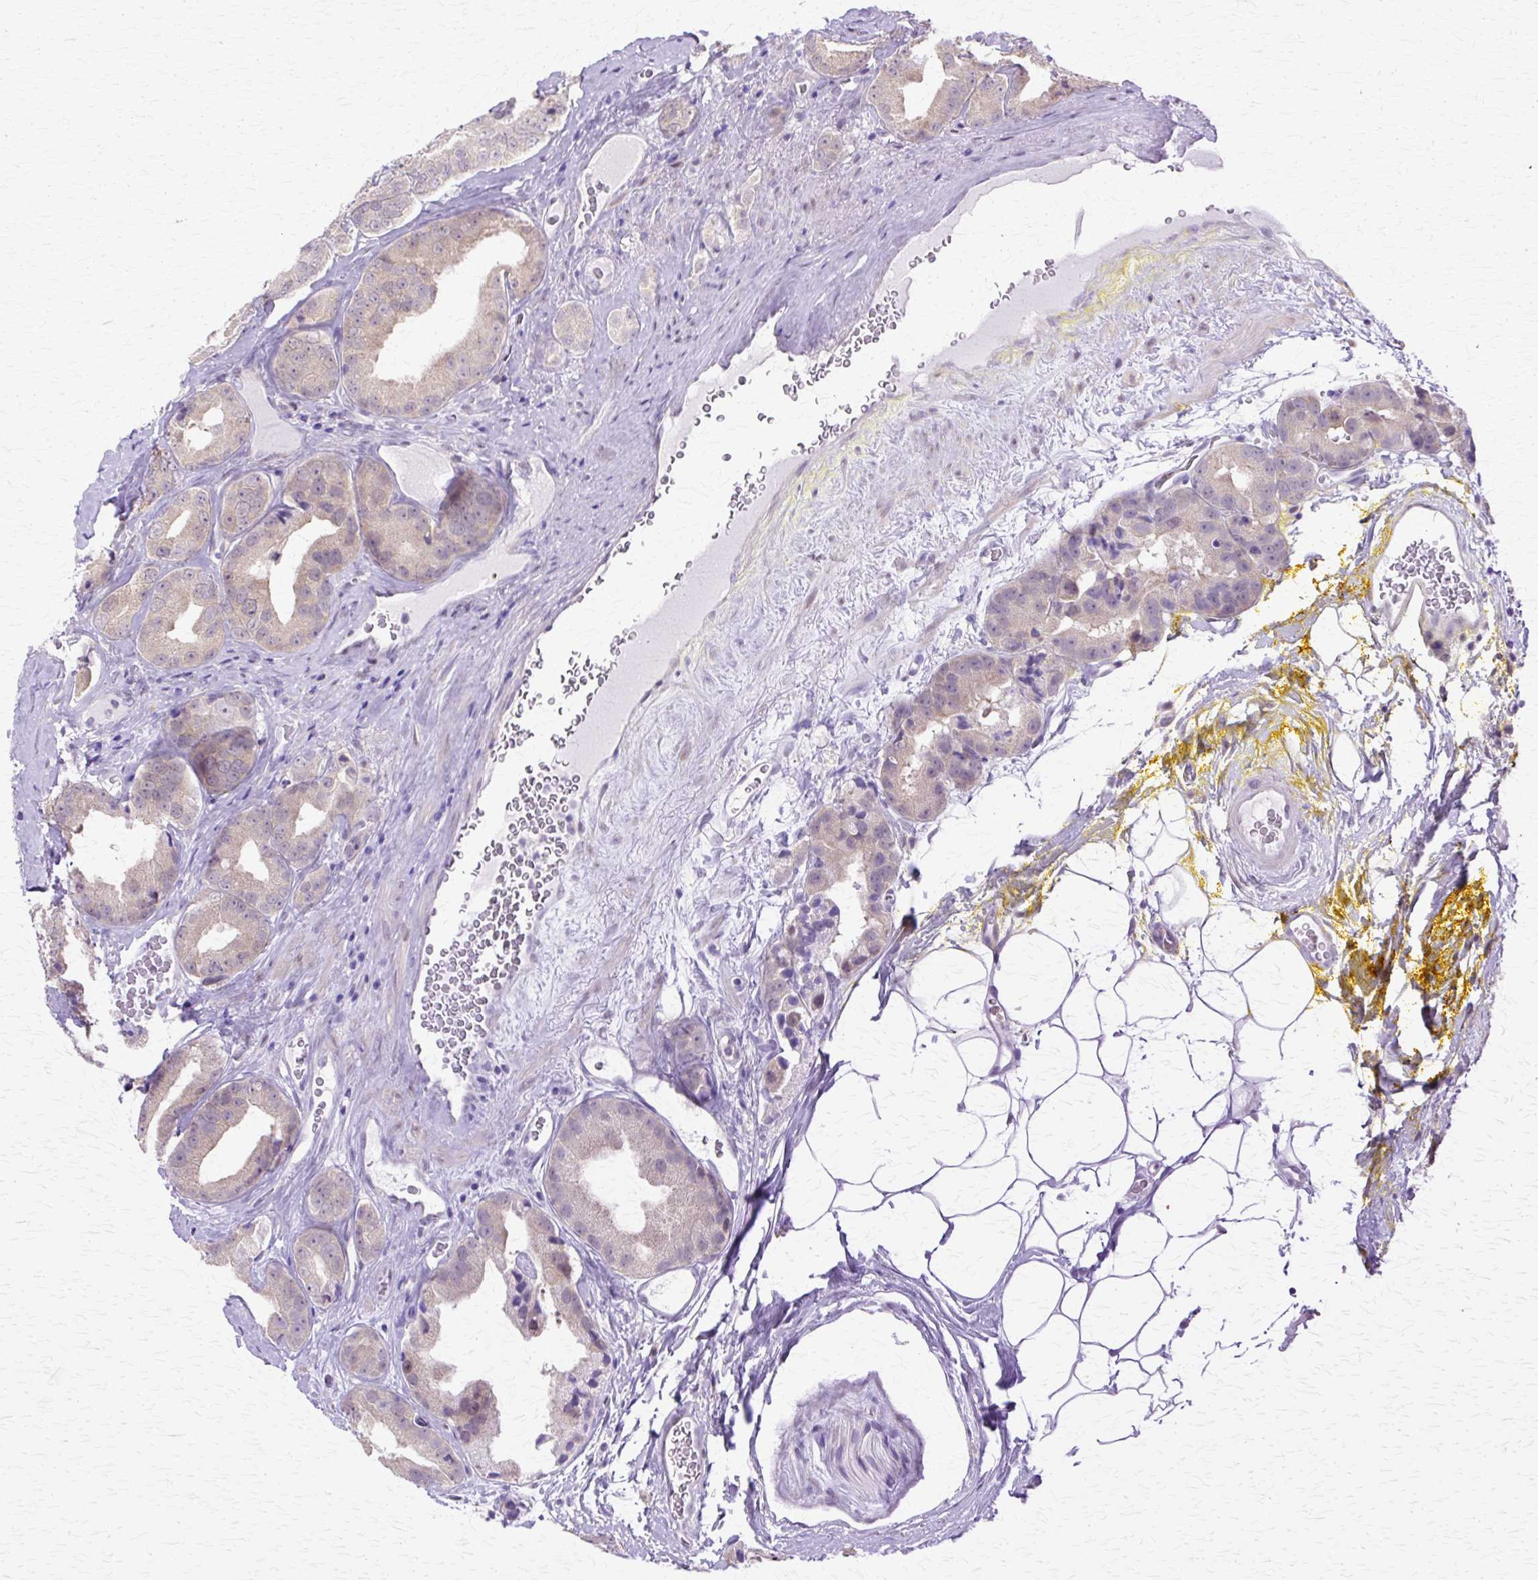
{"staining": {"intensity": "negative", "quantity": "none", "location": "none"}, "tissue": "prostate cancer", "cell_type": "Tumor cells", "image_type": "cancer", "snomed": [{"axis": "morphology", "description": "Adenocarcinoma, High grade"}, {"axis": "topography", "description": "Prostate"}], "caption": "High power microscopy photomicrograph of an immunohistochemistry image of high-grade adenocarcinoma (prostate), revealing no significant staining in tumor cells. Nuclei are stained in blue.", "gene": "HSPA8", "patient": {"sex": "male", "age": 63}}